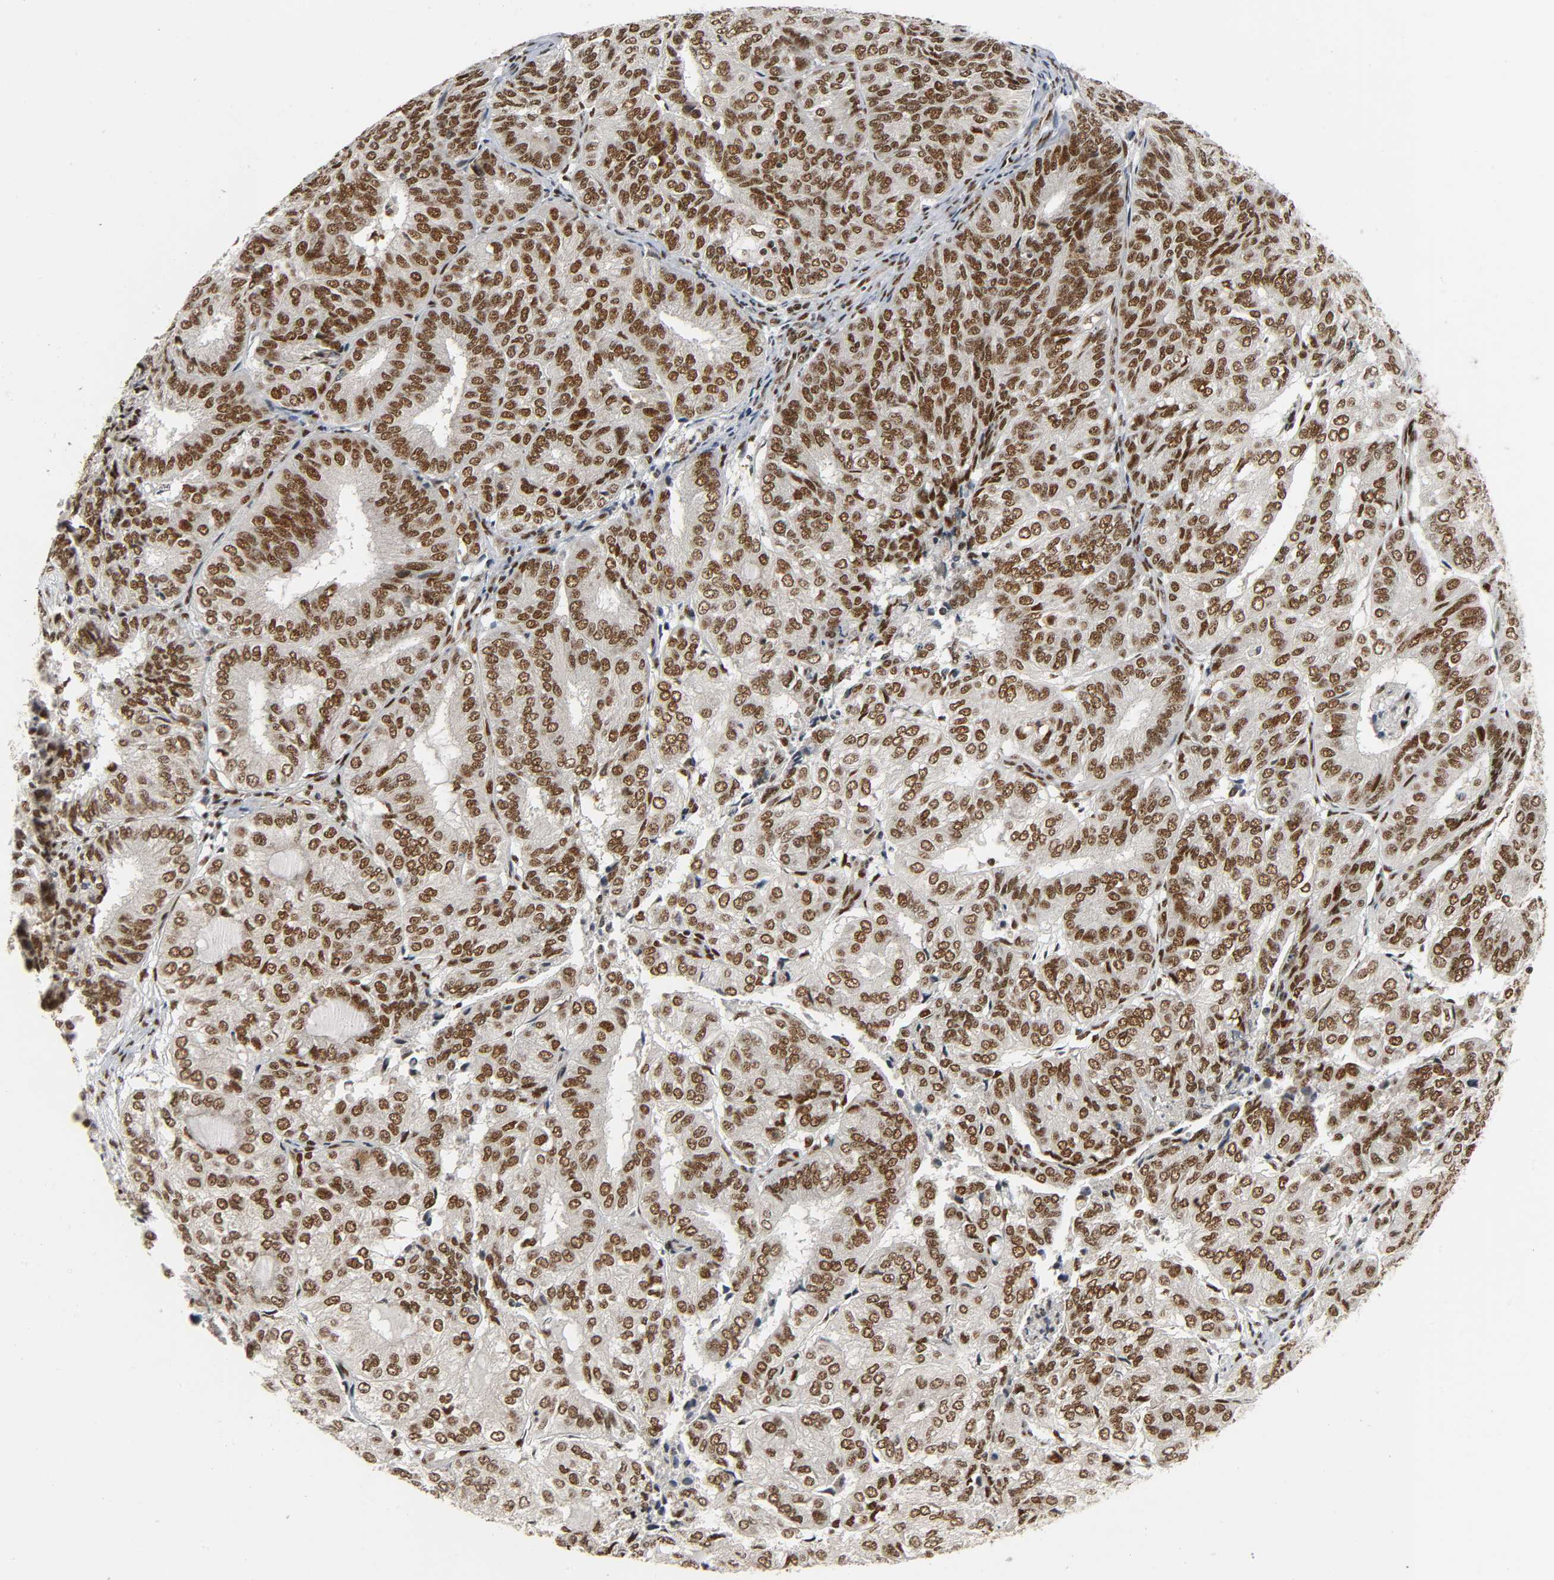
{"staining": {"intensity": "strong", "quantity": ">75%", "location": "nuclear"}, "tissue": "endometrial cancer", "cell_type": "Tumor cells", "image_type": "cancer", "snomed": [{"axis": "morphology", "description": "Adenocarcinoma, NOS"}, {"axis": "topography", "description": "Uterus"}], "caption": "Tumor cells reveal high levels of strong nuclear staining in about >75% of cells in endometrial adenocarcinoma. Immunohistochemistry stains the protein of interest in brown and the nuclei are stained blue.", "gene": "CDK9", "patient": {"sex": "female", "age": 60}}